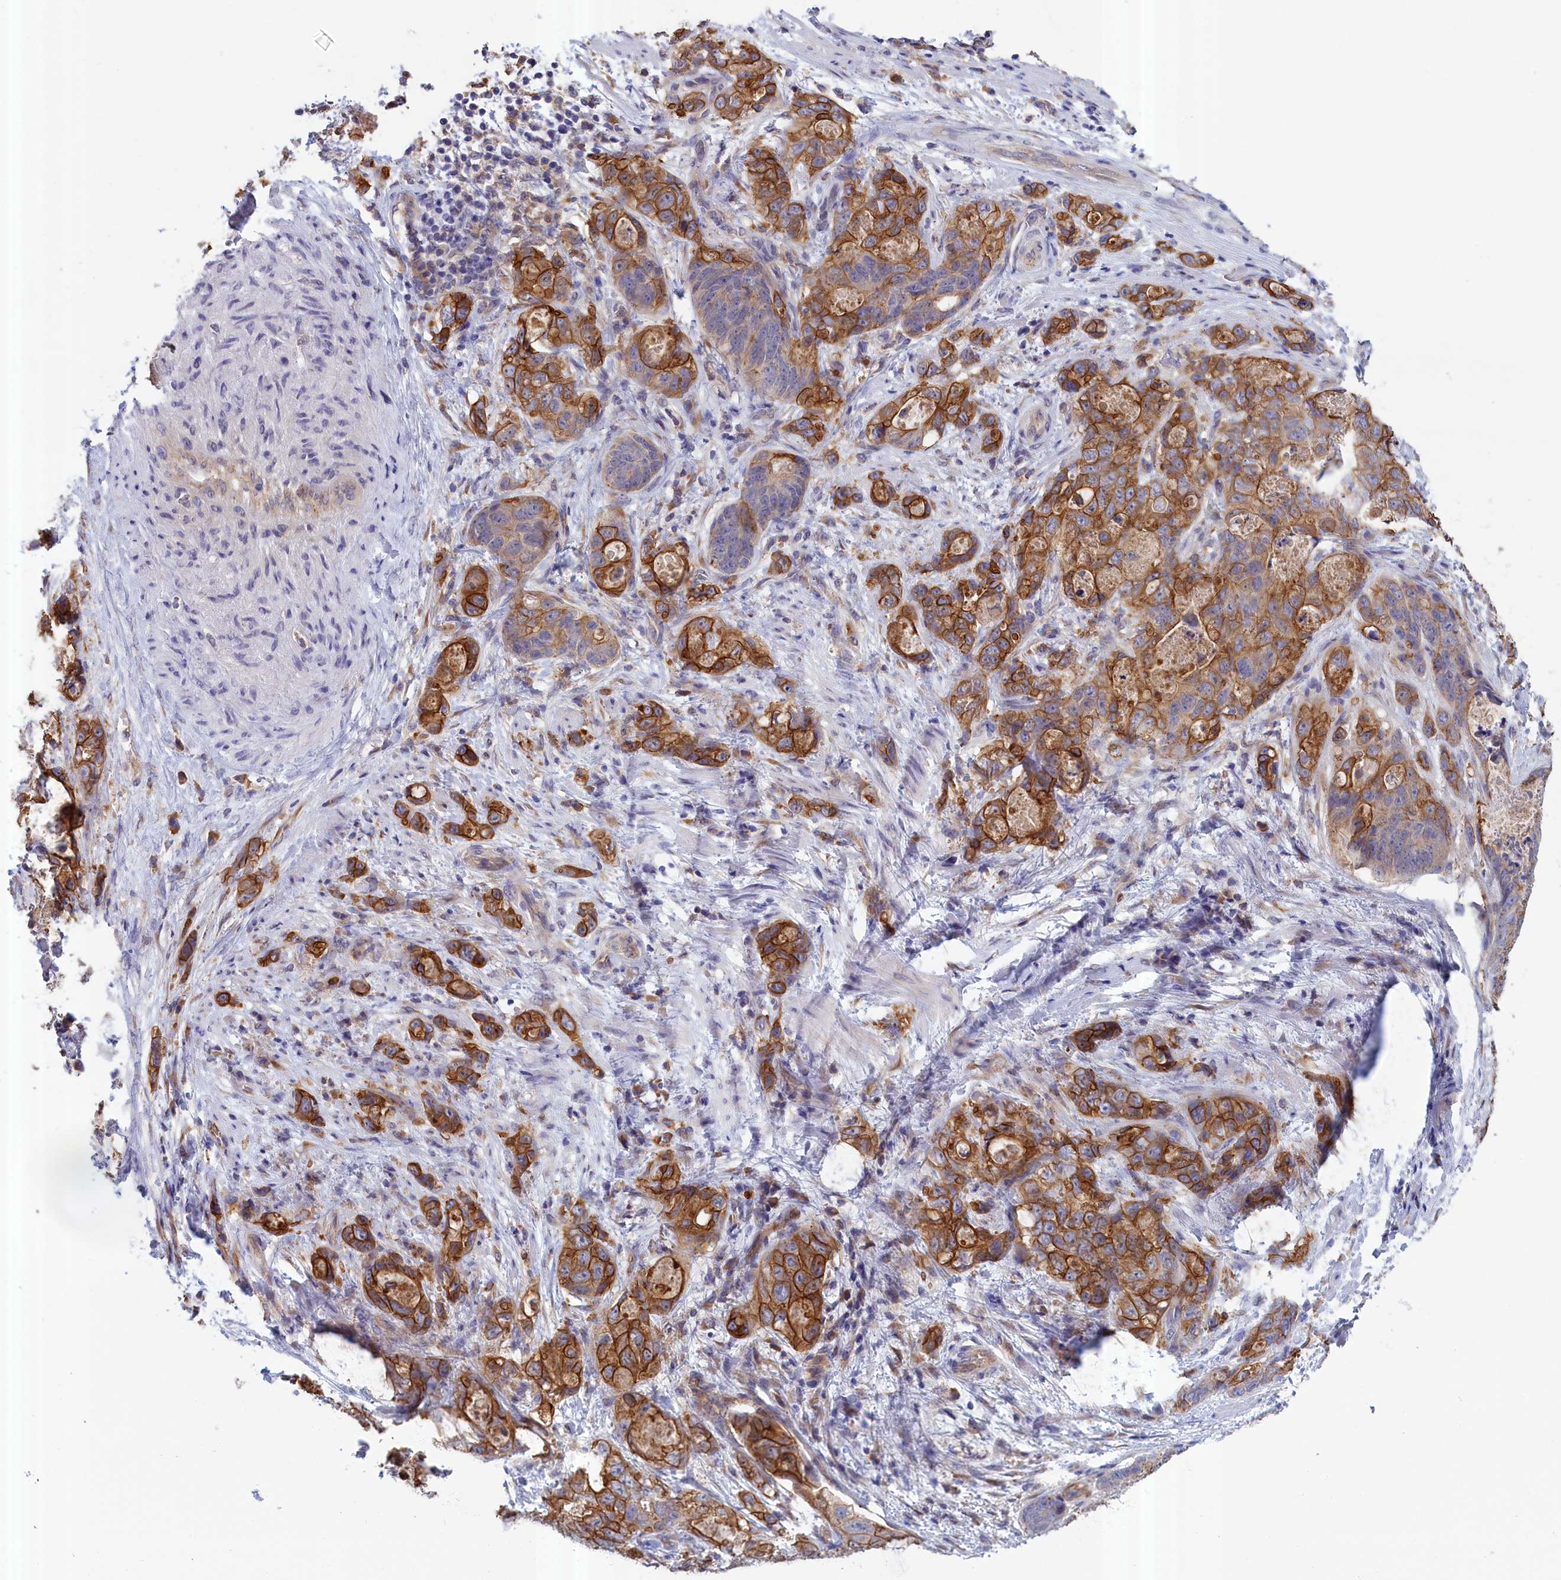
{"staining": {"intensity": "strong", "quantity": ">75%", "location": "cytoplasmic/membranous"}, "tissue": "stomach cancer", "cell_type": "Tumor cells", "image_type": "cancer", "snomed": [{"axis": "morphology", "description": "Normal tissue, NOS"}, {"axis": "morphology", "description": "Adenocarcinoma, NOS"}, {"axis": "topography", "description": "Stomach"}], "caption": "Tumor cells display high levels of strong cytoplasmic/membranous positivity in approximately >75% of cells in stomach cancer. (Stains: DAB (3,3'-diaminobenzidine) in brown, nuclei in blue, Microscopy: brightfield microscopy at high magnification).", "gene": "COL19A1", "patient": {"sex": "female", "age": 89}}